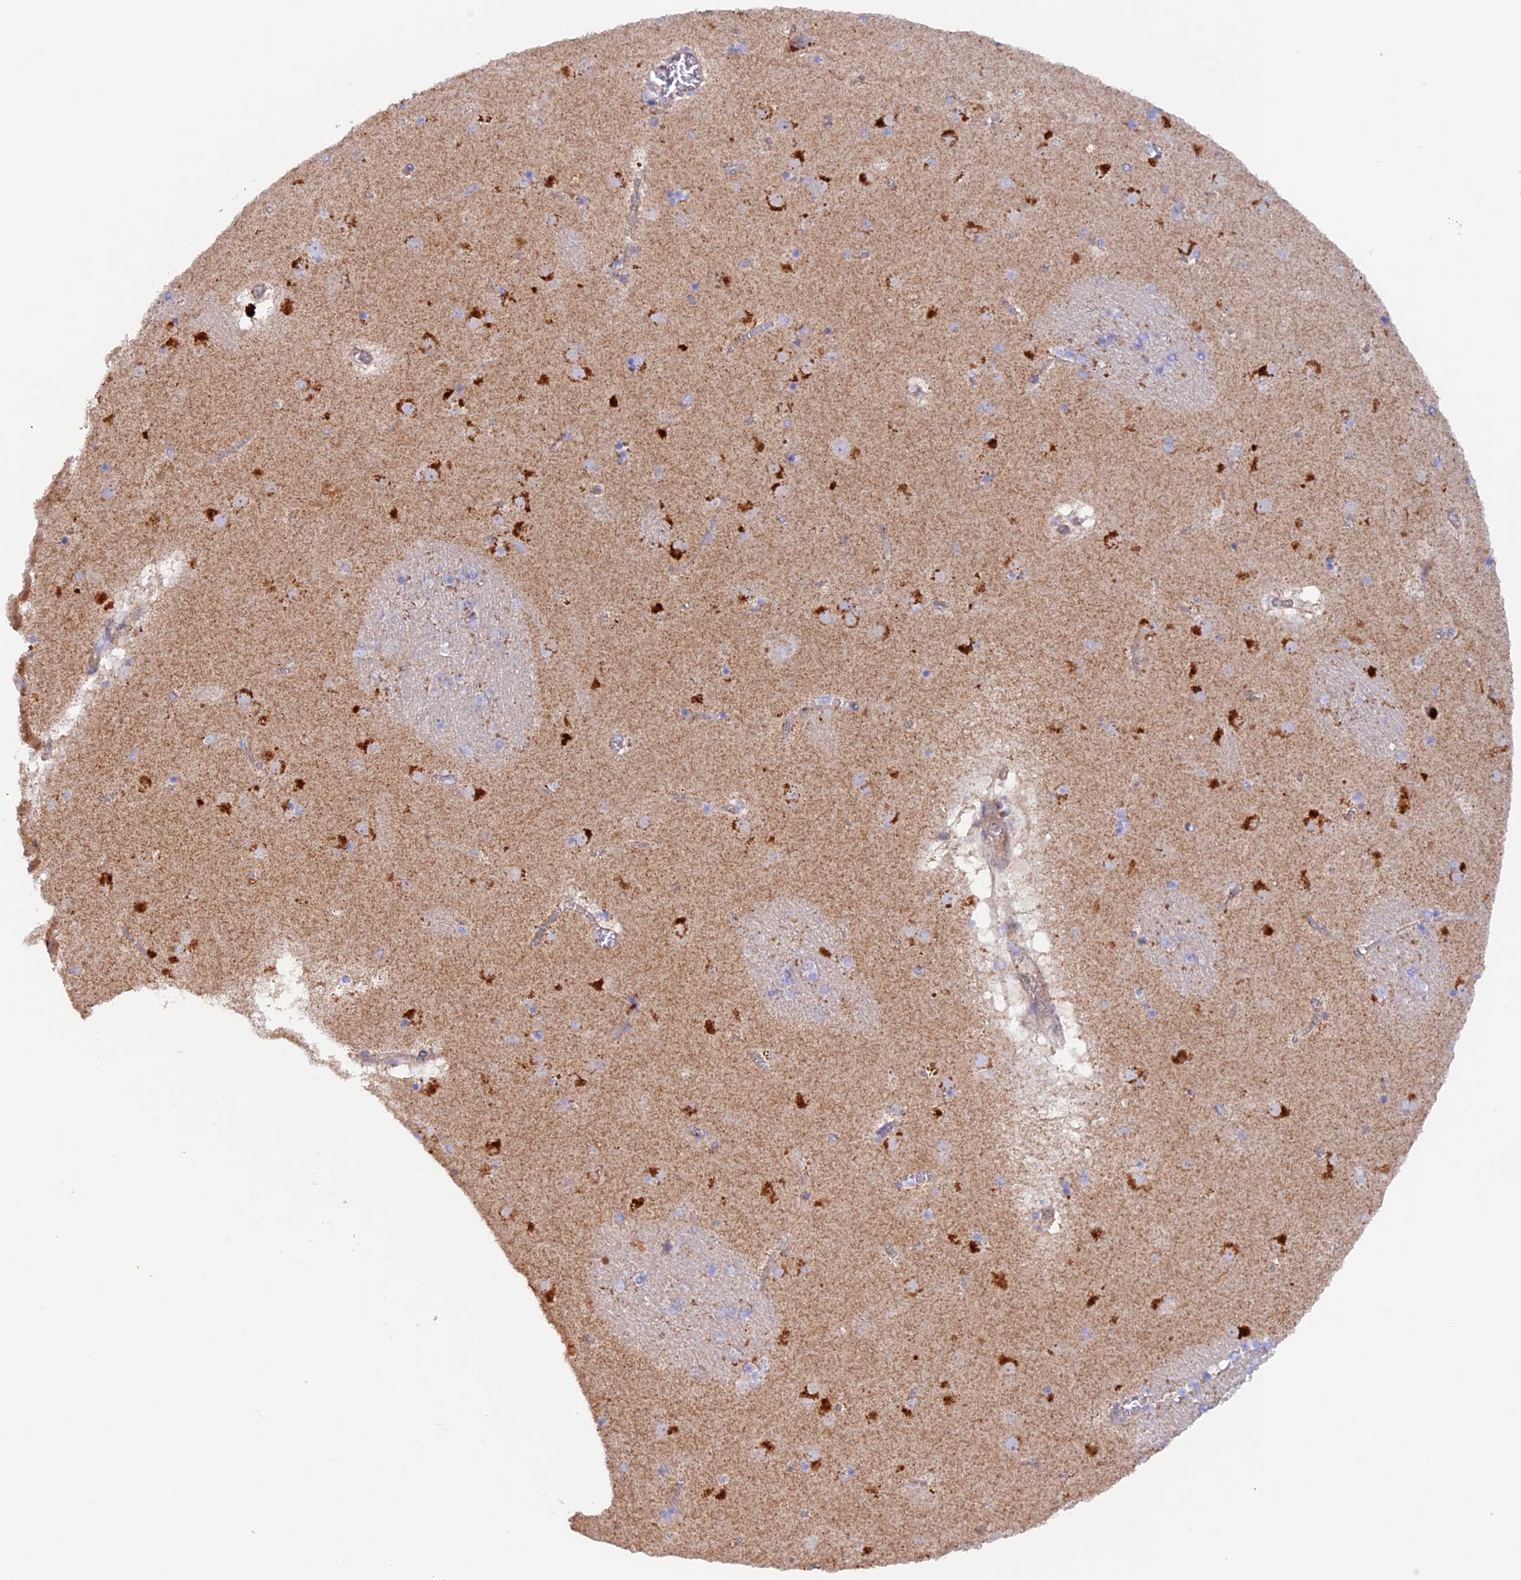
{"staining": {"intensity": "weak", "quantity": "<25%", "location": "cytoplasmic/membranous"}, "tissue": "caudate", "cell_type": "Glial cells", "image_type": "normal", "snomed": [{"axis": "morphology", "description": "Normal tissue, NOS"}, {"axis": "topography", "description": "Lateral ventricle wall"}], "caption": "There is no significant staining in glial cells of caudate. (Brightfield microscopy of DAB (3,3'-diaminobenzidine) IHC at high magnification).", "gene": "DUS3L", "patient": {"sex": "male", "age": 70}}